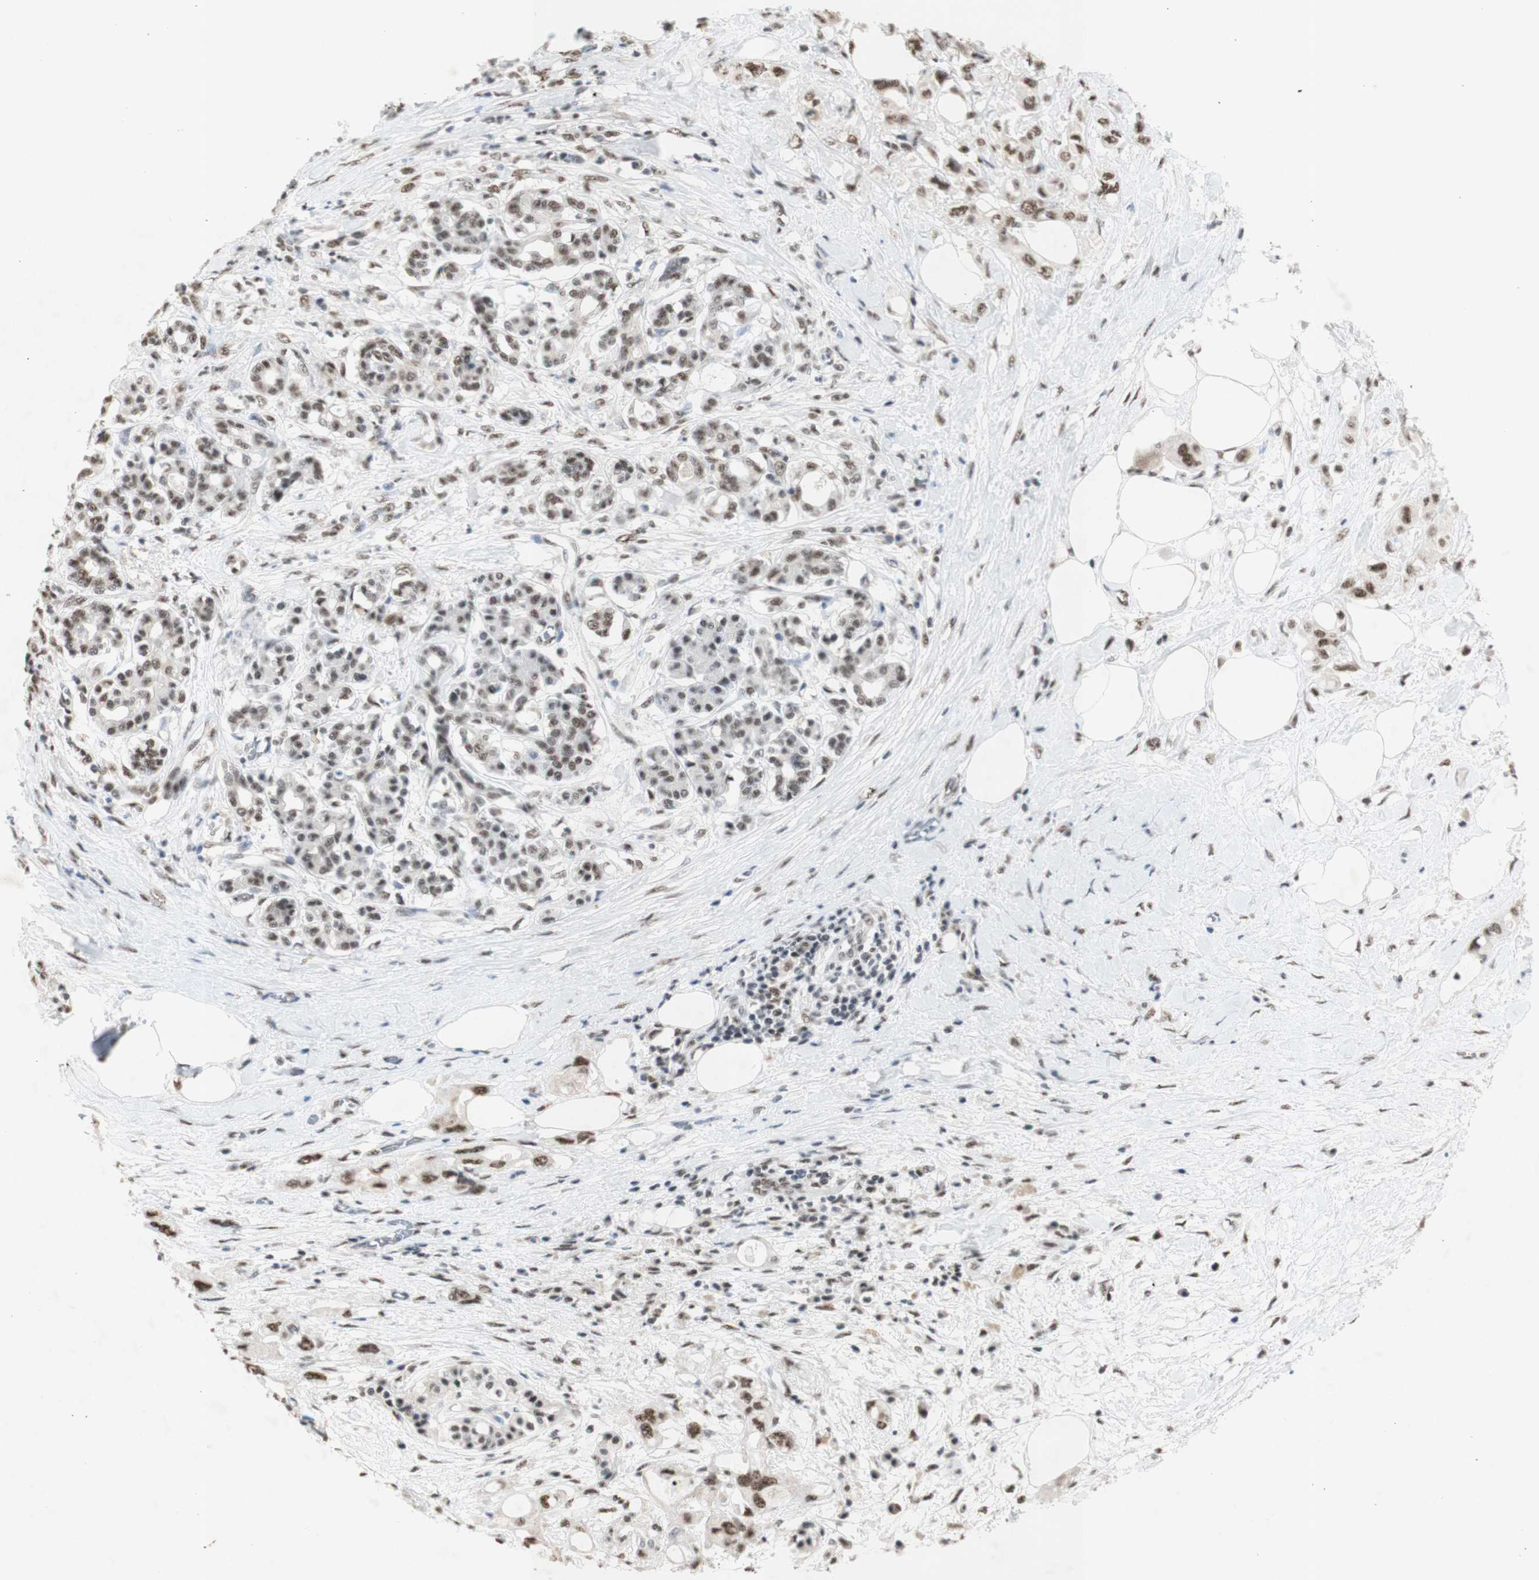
{"staining": {"intensity": "moderate", "quantity": ">75%", "location": "nuclear"}, "tissue": "pancreatic cancer", "cell_type": "Tumor cells", "image_type": "cancer", "snomed": [{"axis": "morphology", "description": "Adenocarcinoma, NOS"}, {"axis": "topography", "description": "Pancreas"}], "caption": "About >75% of tumor cells in human pancreatic adenocarcinoma display moderate nuclear protein staining as visualized by brown immunohistochemical staining.", "gene": "SNRPB", "patient": {"sex": "female", "age": 56}}